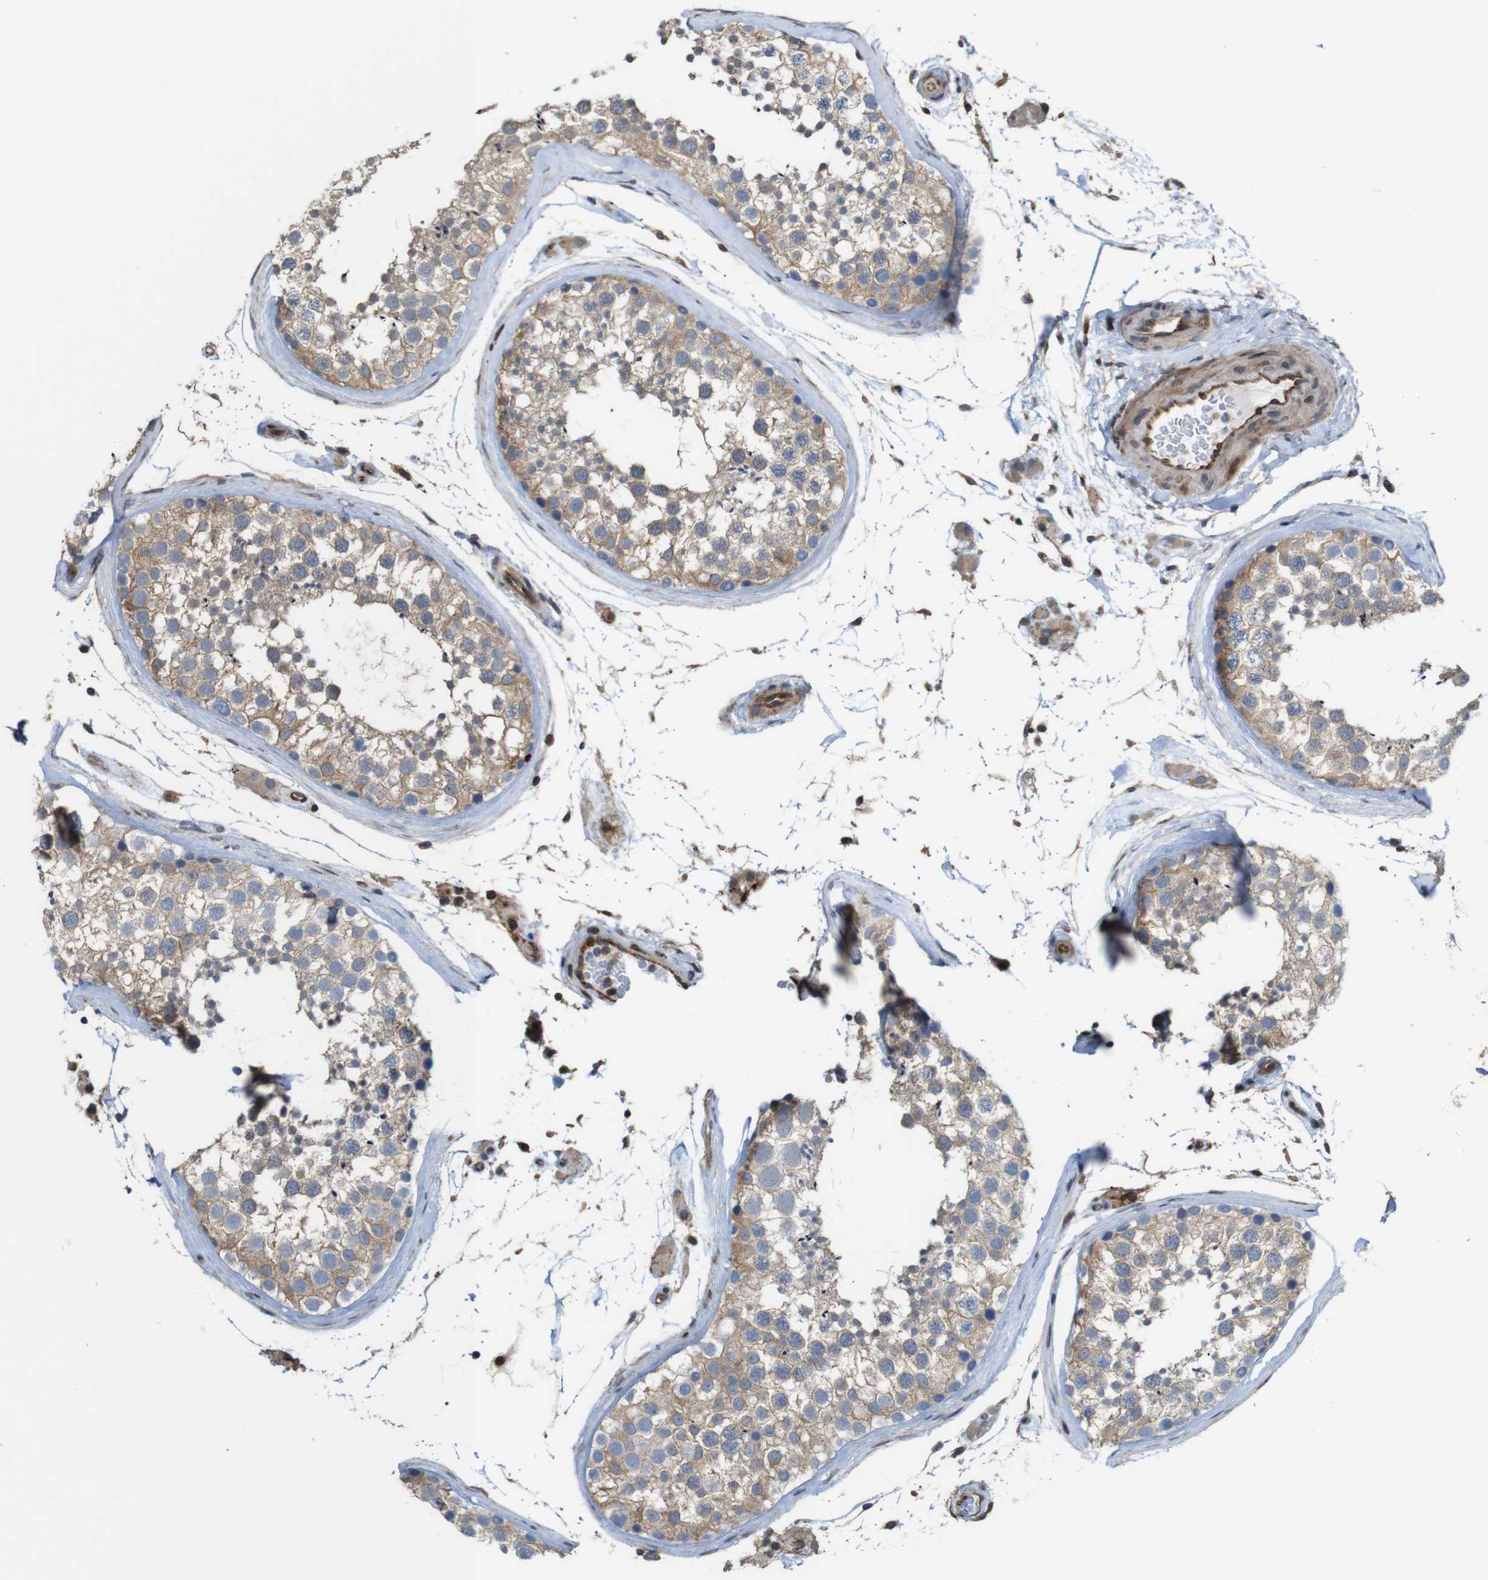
{"staining": {"intensity": "moderate", "quantity": ">75%", "location": "cytoplasmic/membranous"}, "tissue": "testis", "cell_type": "Cells in seminiferous ducts", "image_type": "normal", "snomed": [{"axis": "morphology", "description": "Normal tissue, NOS"}, {"axis": "topography", "description": "Testis"}], "caption": "Protein positivity by immunohistochemistry demonstrates moderate cytoplasmic/membranous staining in about >75% of cells in seminiferous ducts in normal testis.", "gene": "PCOLCE2", "patient": {"sex": "male", "age": 46}}